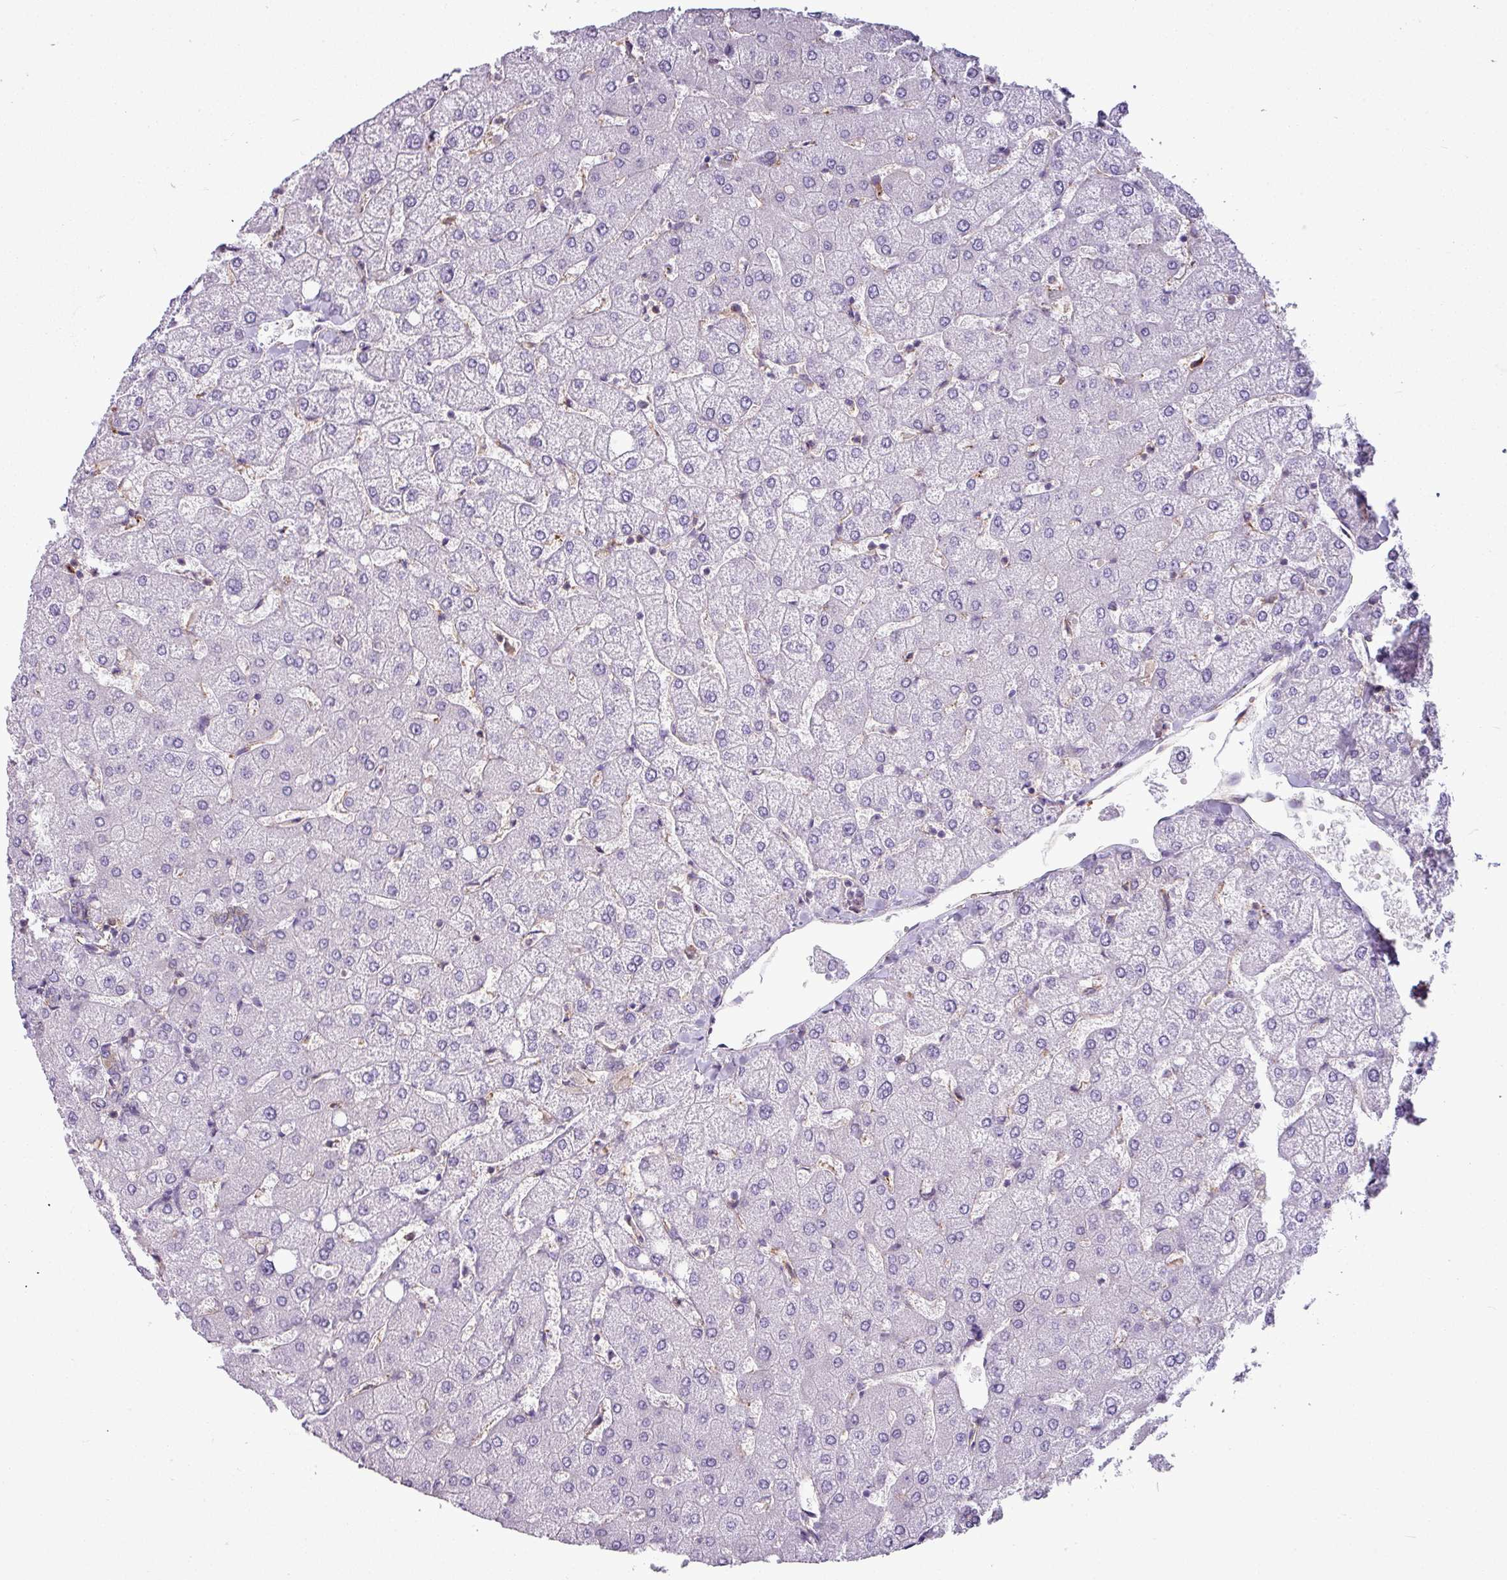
{"staining": {"intensity": "moderate", "quantity": "25%-75%", "location": "cytoplasmic/membranous"}, "tissue": "liver", "cell_type": "Cholangiocytes", "image_type": "normal", "snomed": [{"axis": "morphology", "description": "Normal tissue, NOS"}, {"axis": "topography", "description": "Liver"}], "caption": "Normal liver demonstrates moderate cytoplasmic/membranous expression in approximately 25%-75% of cholangiocytes, visualized by immunohistochemistry. (Brightfield microscopy of DAB IHC at high magnification).", "gene": "XNDC1N", "patient": {"sex": "female", "age": 54}}